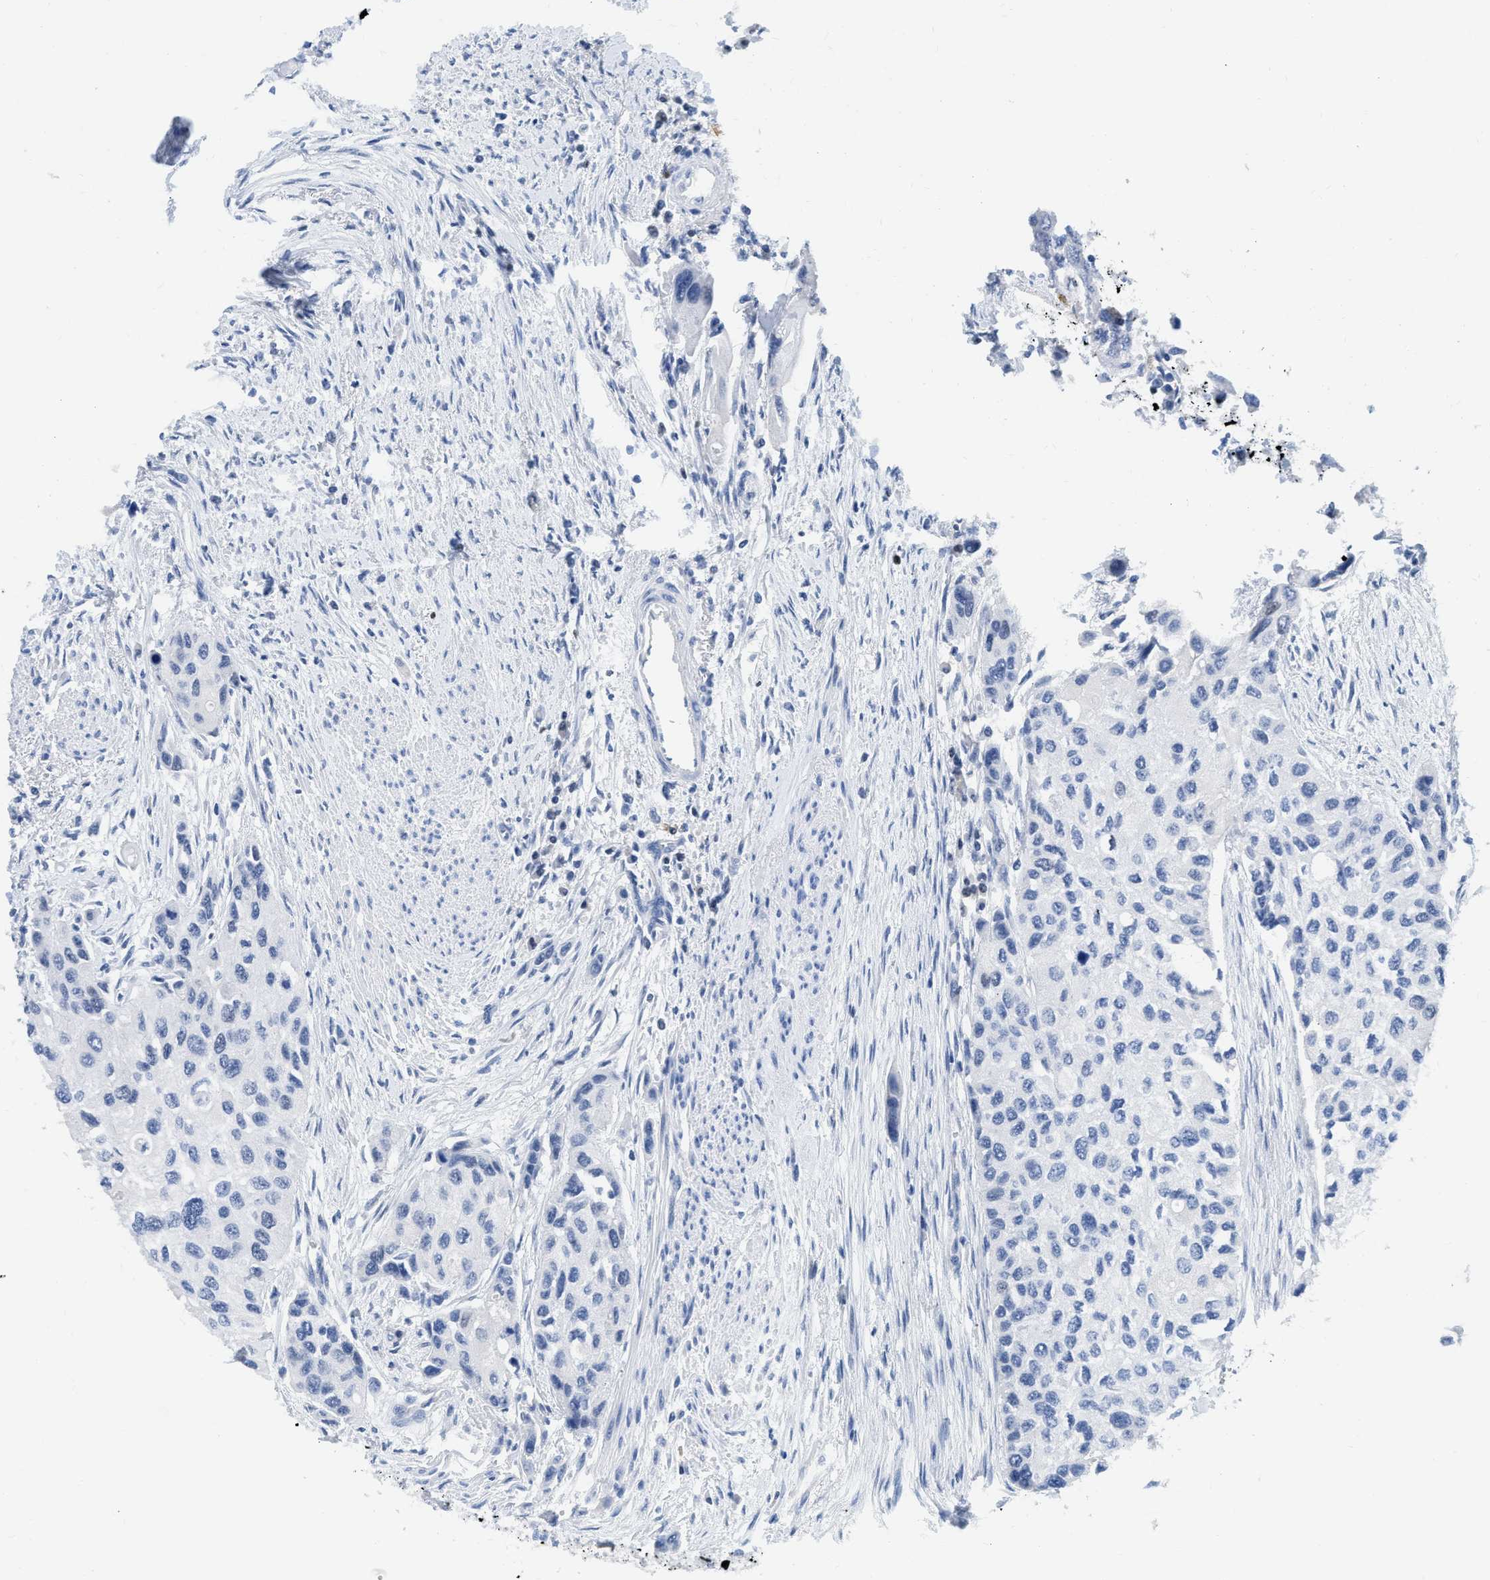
{"staining": {"intensity": "negative", "quantity": "none", "location": "none"}, "tissue": "urothelial cancer", "cell_type": "Tumor cells", "image_type": "cancer", "snomed": [{"axis": "morphology", "description": "Urothelial carcinoma, High grade"}, {"axis": "topography", "description": "Urinary bladder"}], "caption": "This is an immunohistochemistry (IHC) histopathology image of human urothelial cancer. There is no expression in tumor cells.", "gene": "TCF7", "patient": {"sex": "female", "age": 56}}